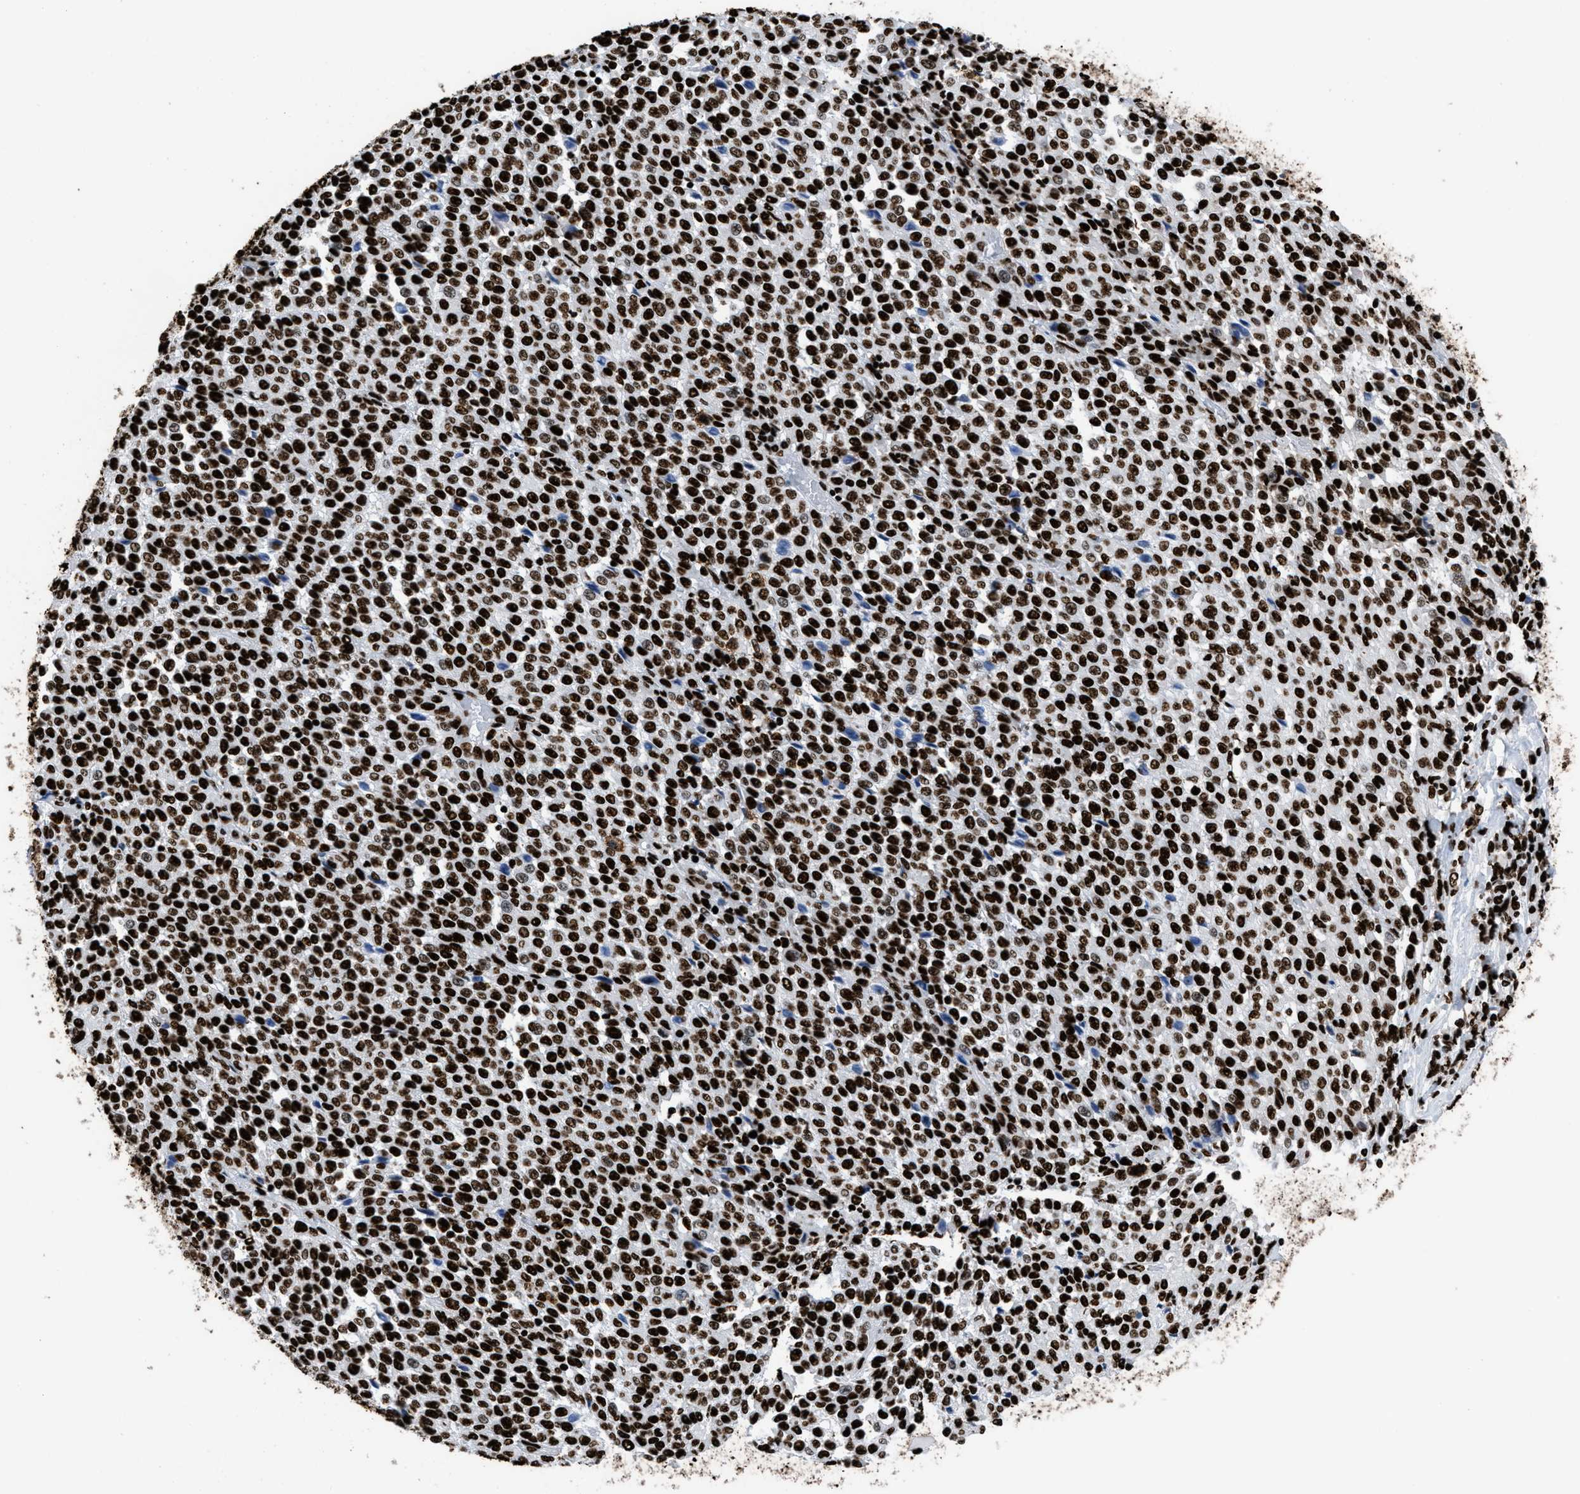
{"staining": {"intensity": "strong", "quantity": ">75%", "location": "nuclear"}, "tissue": "melanoma", "cell_type": "Tumor cells", "image_type": "cancer", "snomed": [{"axis": "morphology", "description": "Malignant melanoma, Metastatic site"}, {"axis": "topography", "description": "Pancreas"}], "caption": "Immunohistochemistry photomicrograph of neoplastic tissue: melanoma stained using immunohistochemistry (IHC) exhibits high levels of strong protein expression localized specifically in the nuclear of tumor cells, appearing as a nuclear brown color.", "gene": "HNRNPM", "patient": {"sex": "female", "age": 30}}